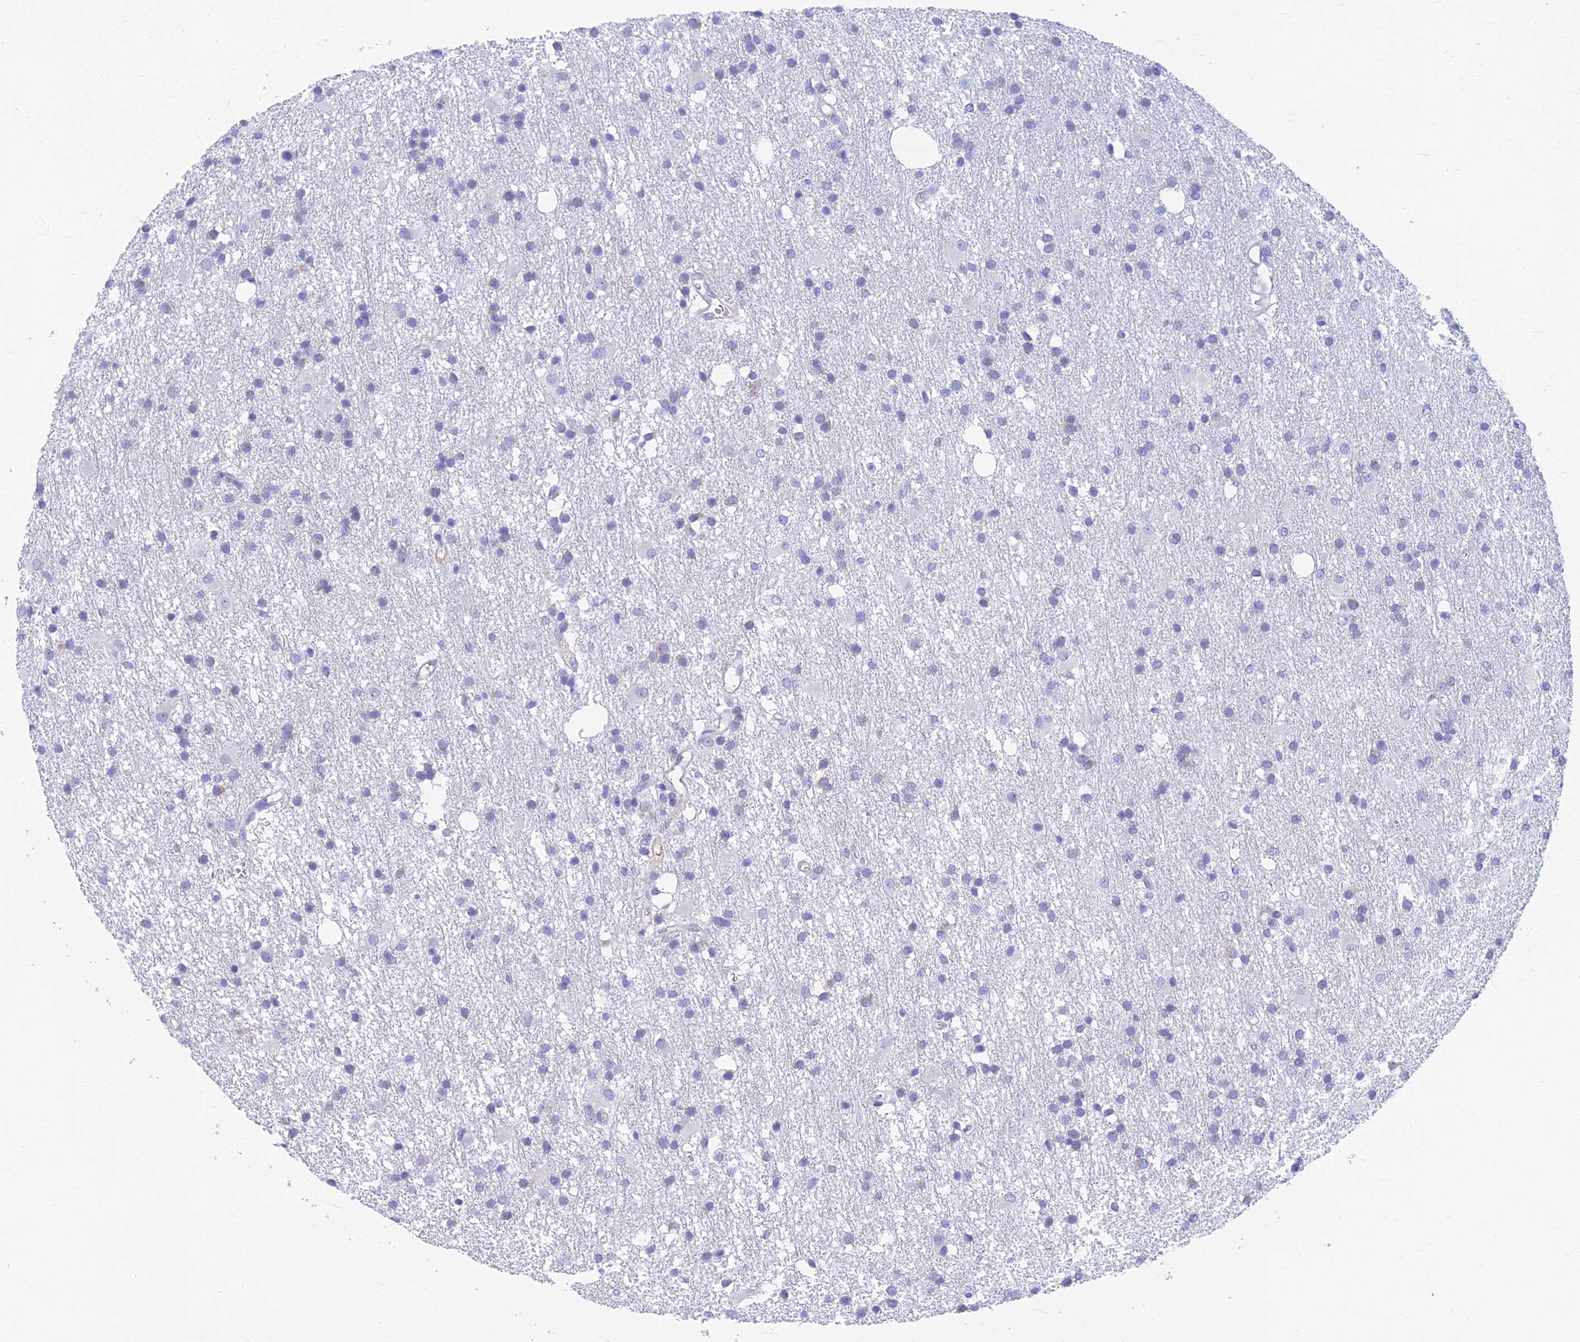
{"staining": {"intensity": "negative", "quantity": "none", "location": "none"}, "tissue": "glioma", "cell_type": "Tumor cells", "image_type": "cancer", "snomed": [{"axis": "morphology", "description": "Glioma, malignant, High grade"}, {"axis": "topography", "description": "Brain"}], "caption": "The immunohistochemistry (IHC) photomicrograph has no significant staining in tumor cells of glioma tissue. (Stains: DAB IHC with hematoxylin counter stain, Microscopy: brightfield microscopy at high magnification).", "gene": "ETFRF1", "patient": {"sex": "male", "age": 77}}